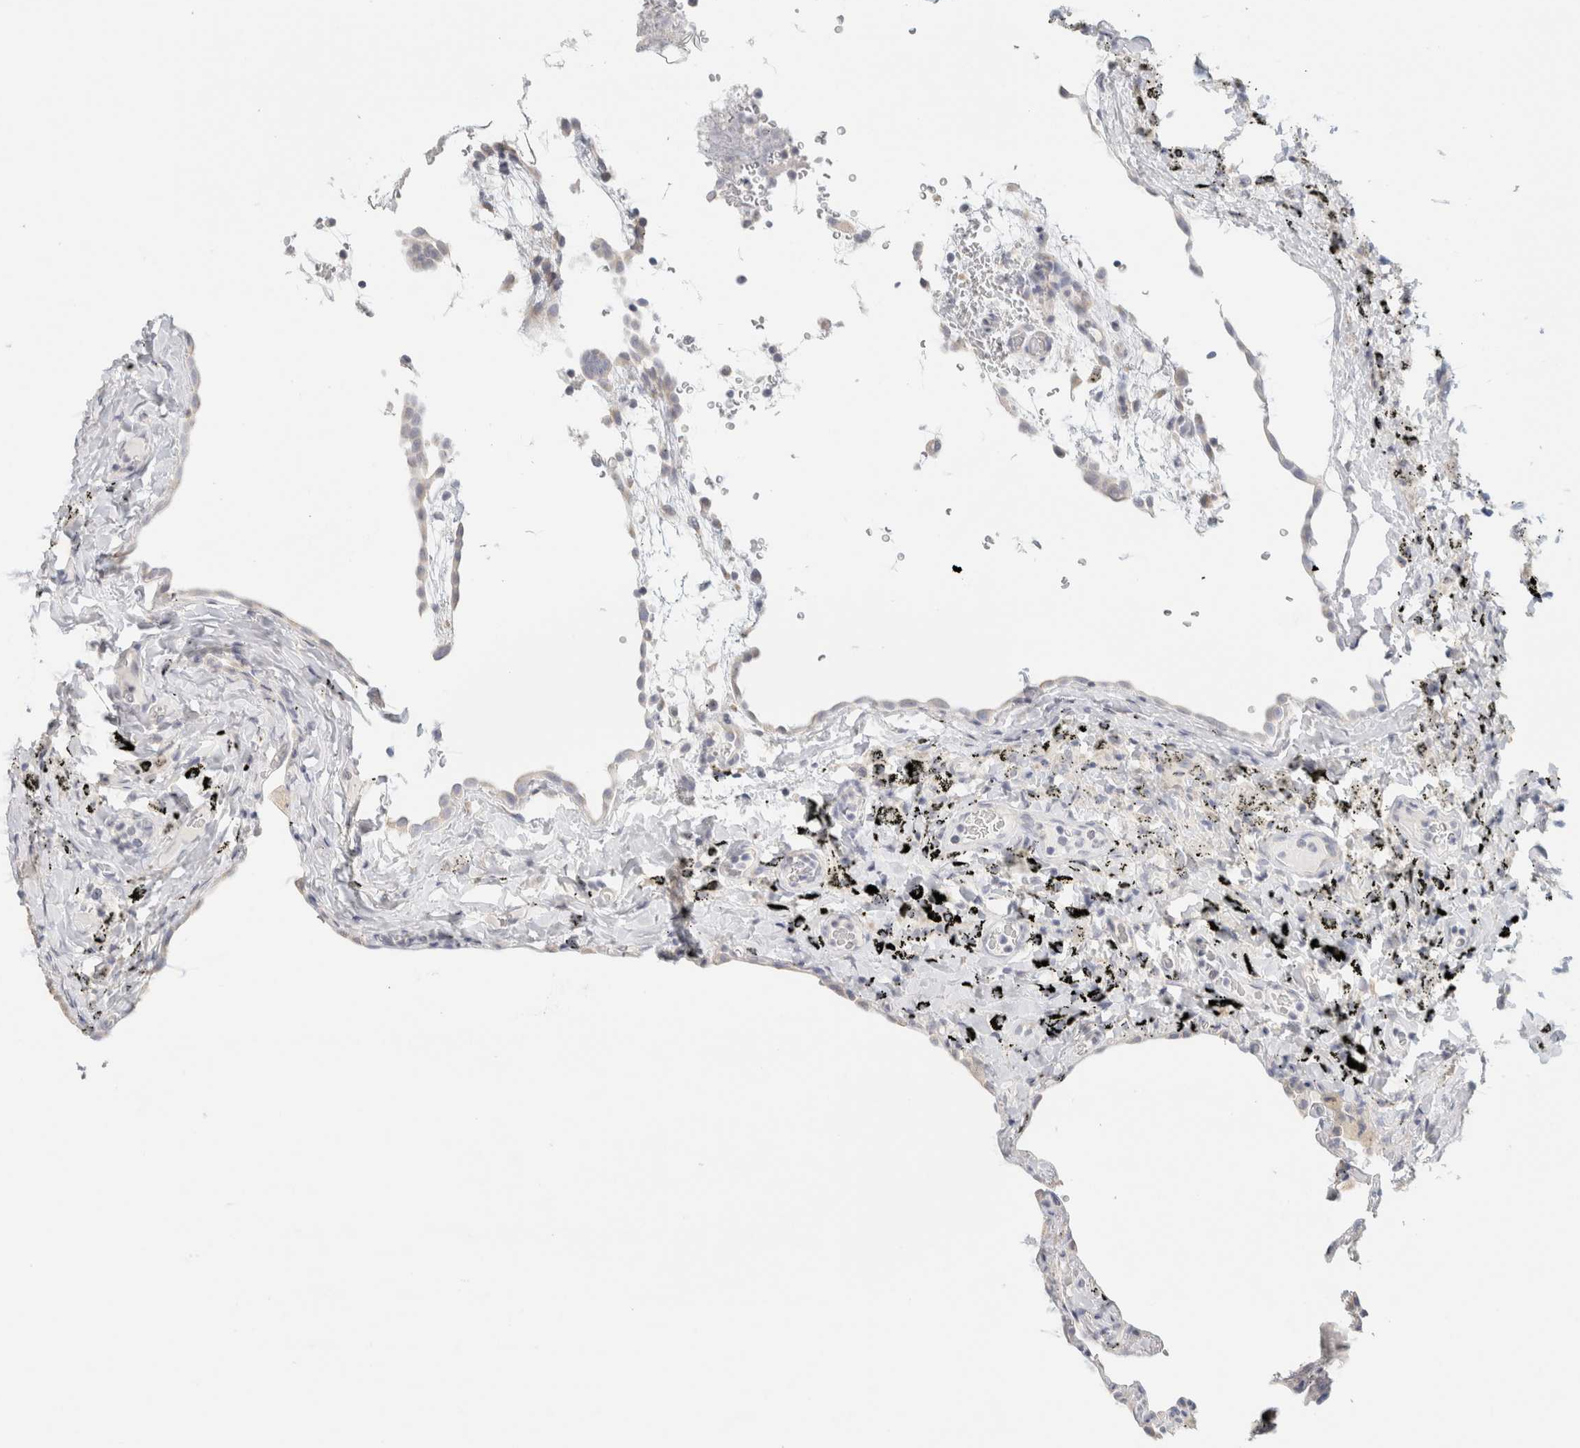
{"staining": {"intensity": "negative", "quantity": "none", "location": "none"}, "tissue": "lung", "cell_type": "Alveolar cells", "image_type": "normal", "snomed": [{"axis": "morphology", "description": "Normal tissue, NOS"}, {"axis": "topography", "description": "Lung"}], "caption": "An immunohistochemistry (IHC) histopathology image of normal lung is shown. There is no staining in alveolar cells of lung.", "gene": "NEFM", "patient": {"sex": "male", "age": 59}}